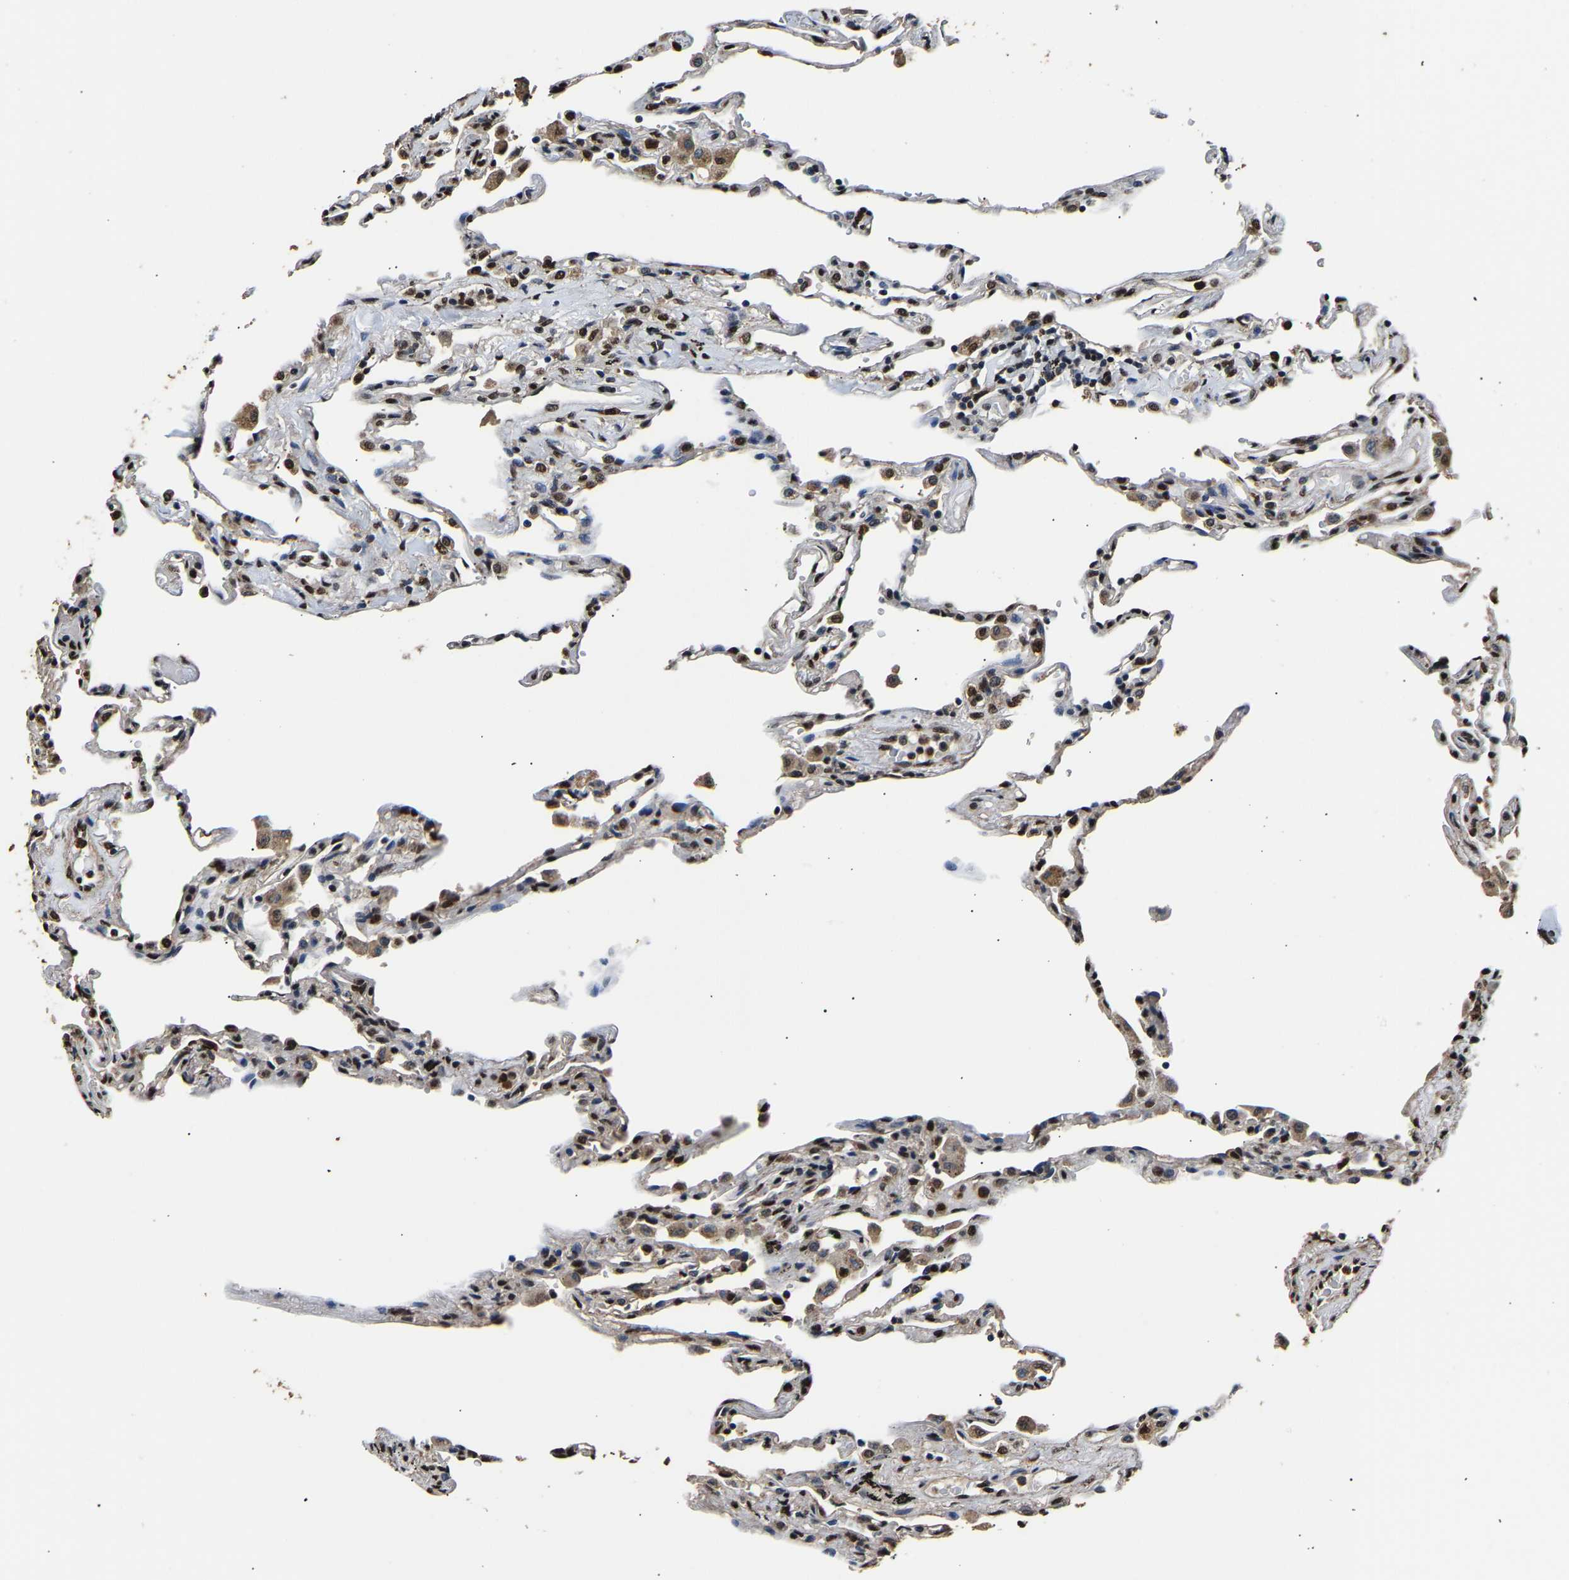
{"staining": {"intensity": "strong", "quantity": ">75%", "location": "nuclear"}, "tissue": "lung", "cell_type": "Alveolar cells", "image_type": "normal", "snomed": [{"axis": "morphology", "description": "Normal tissue, NOS"}, {"axis": "topography", "description": "Lung"}], "caption": "This is a micrograph of IHC staining of unremarkable lung, which shows strong expression in the nuclear of alveolar cells.", "gene": "SAFB", "patient": {"sex": "male", "age": 59}}